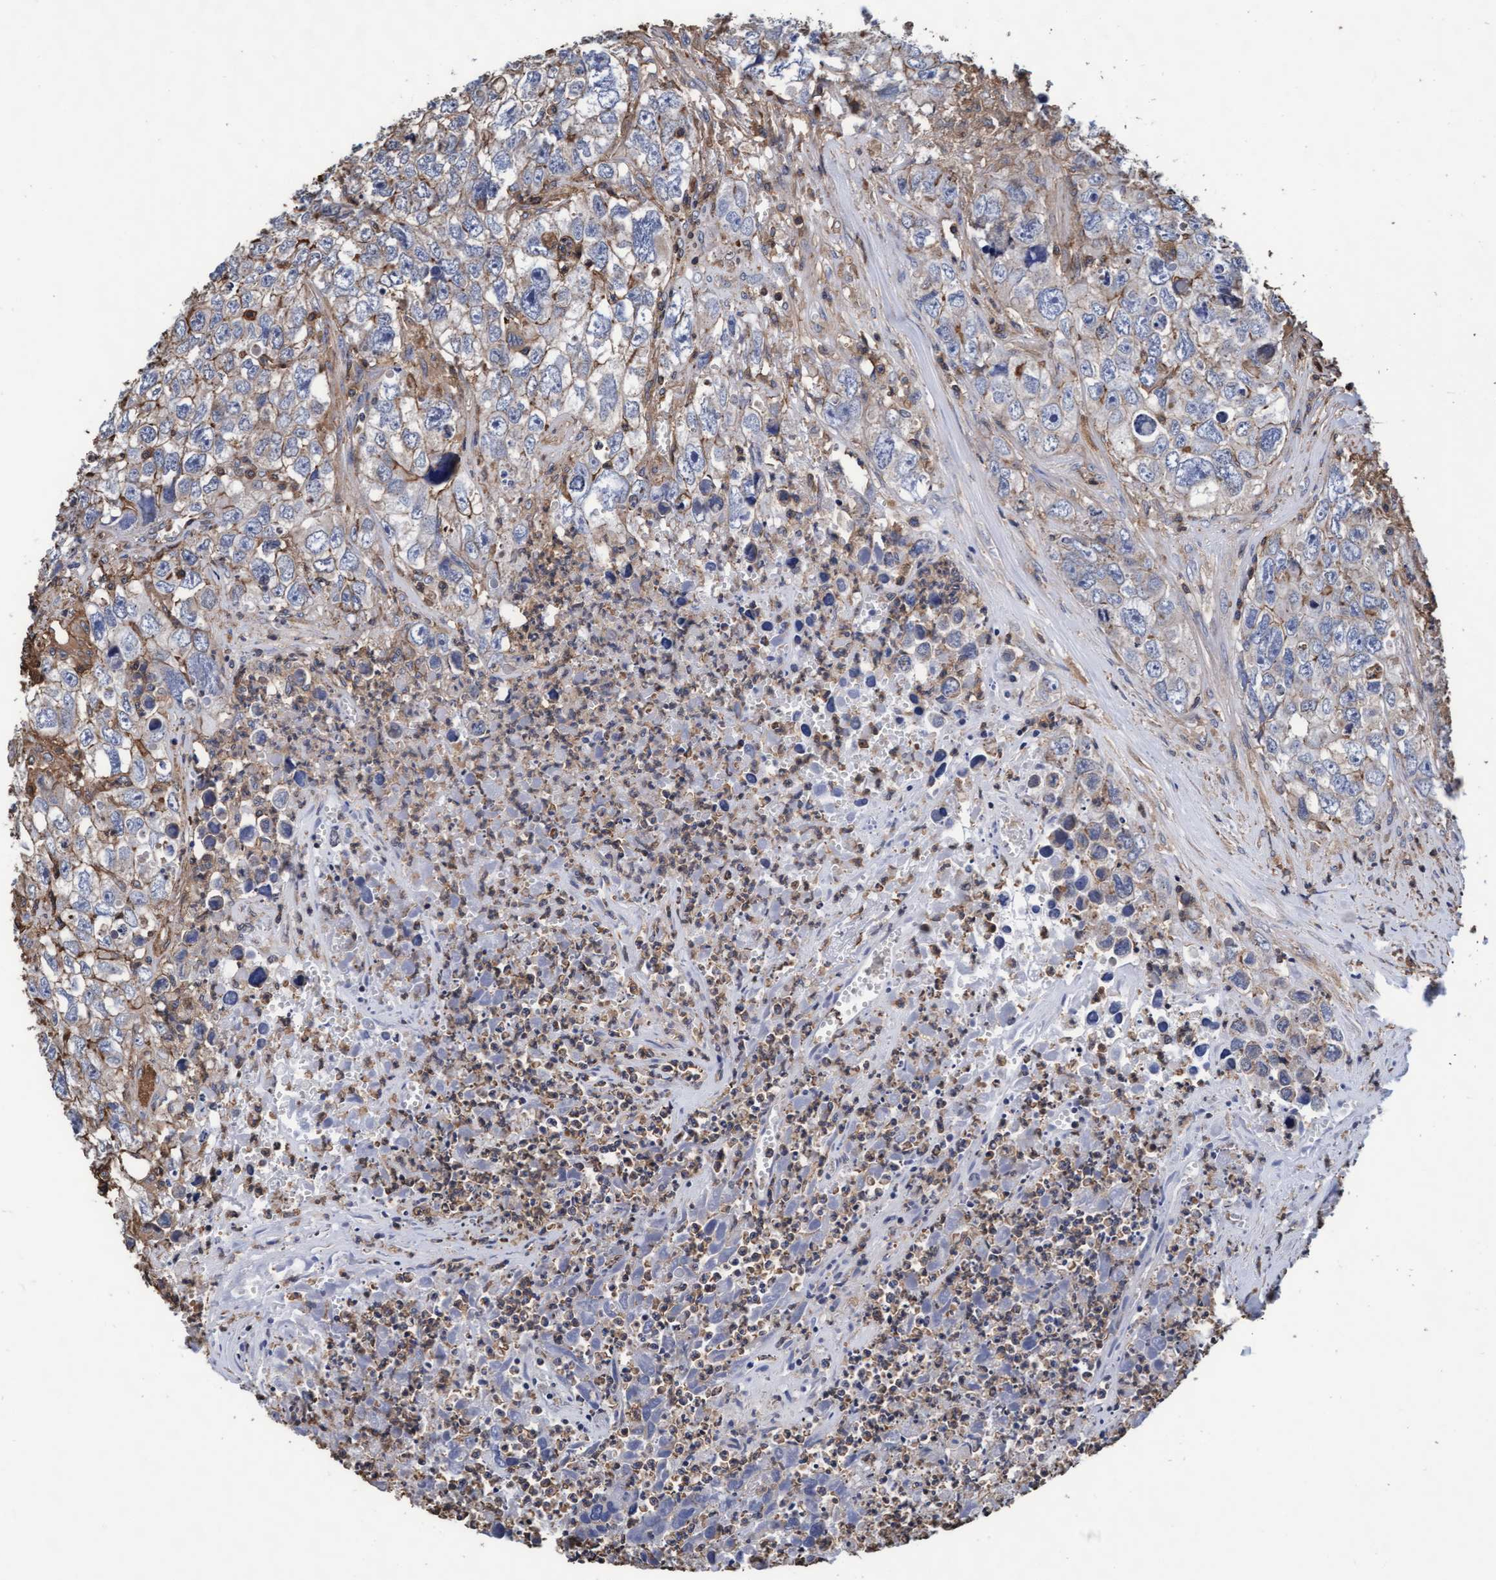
{"staining": {"intensity": "moderate", "quantity": "<25%", "location": "cytoplasmic/membranous"}, "tissue": "testis cancer", "cell_type": "Tumor cells", "image_type": "cancer", "snomed": [{"axis": "morphology", "description": "Seminoma, NOS"}, {"axis": "morphology", "description": "Carcinoma, Embryonal, NOS"}, {"axis": "topography", "description": "Testis"}], "caption": "Testis cancer stained with DAB IHC demonstrates low levels of moderate cytoplasmic/membranous expression in approximately <25% of tumor cells. Using DAB (brown) and hematoxylin (blue) stains, captured at high magnification using brightfield microscopy.", "gene": "GRHPR", "patient": {"sex": "male", "age": 43}}